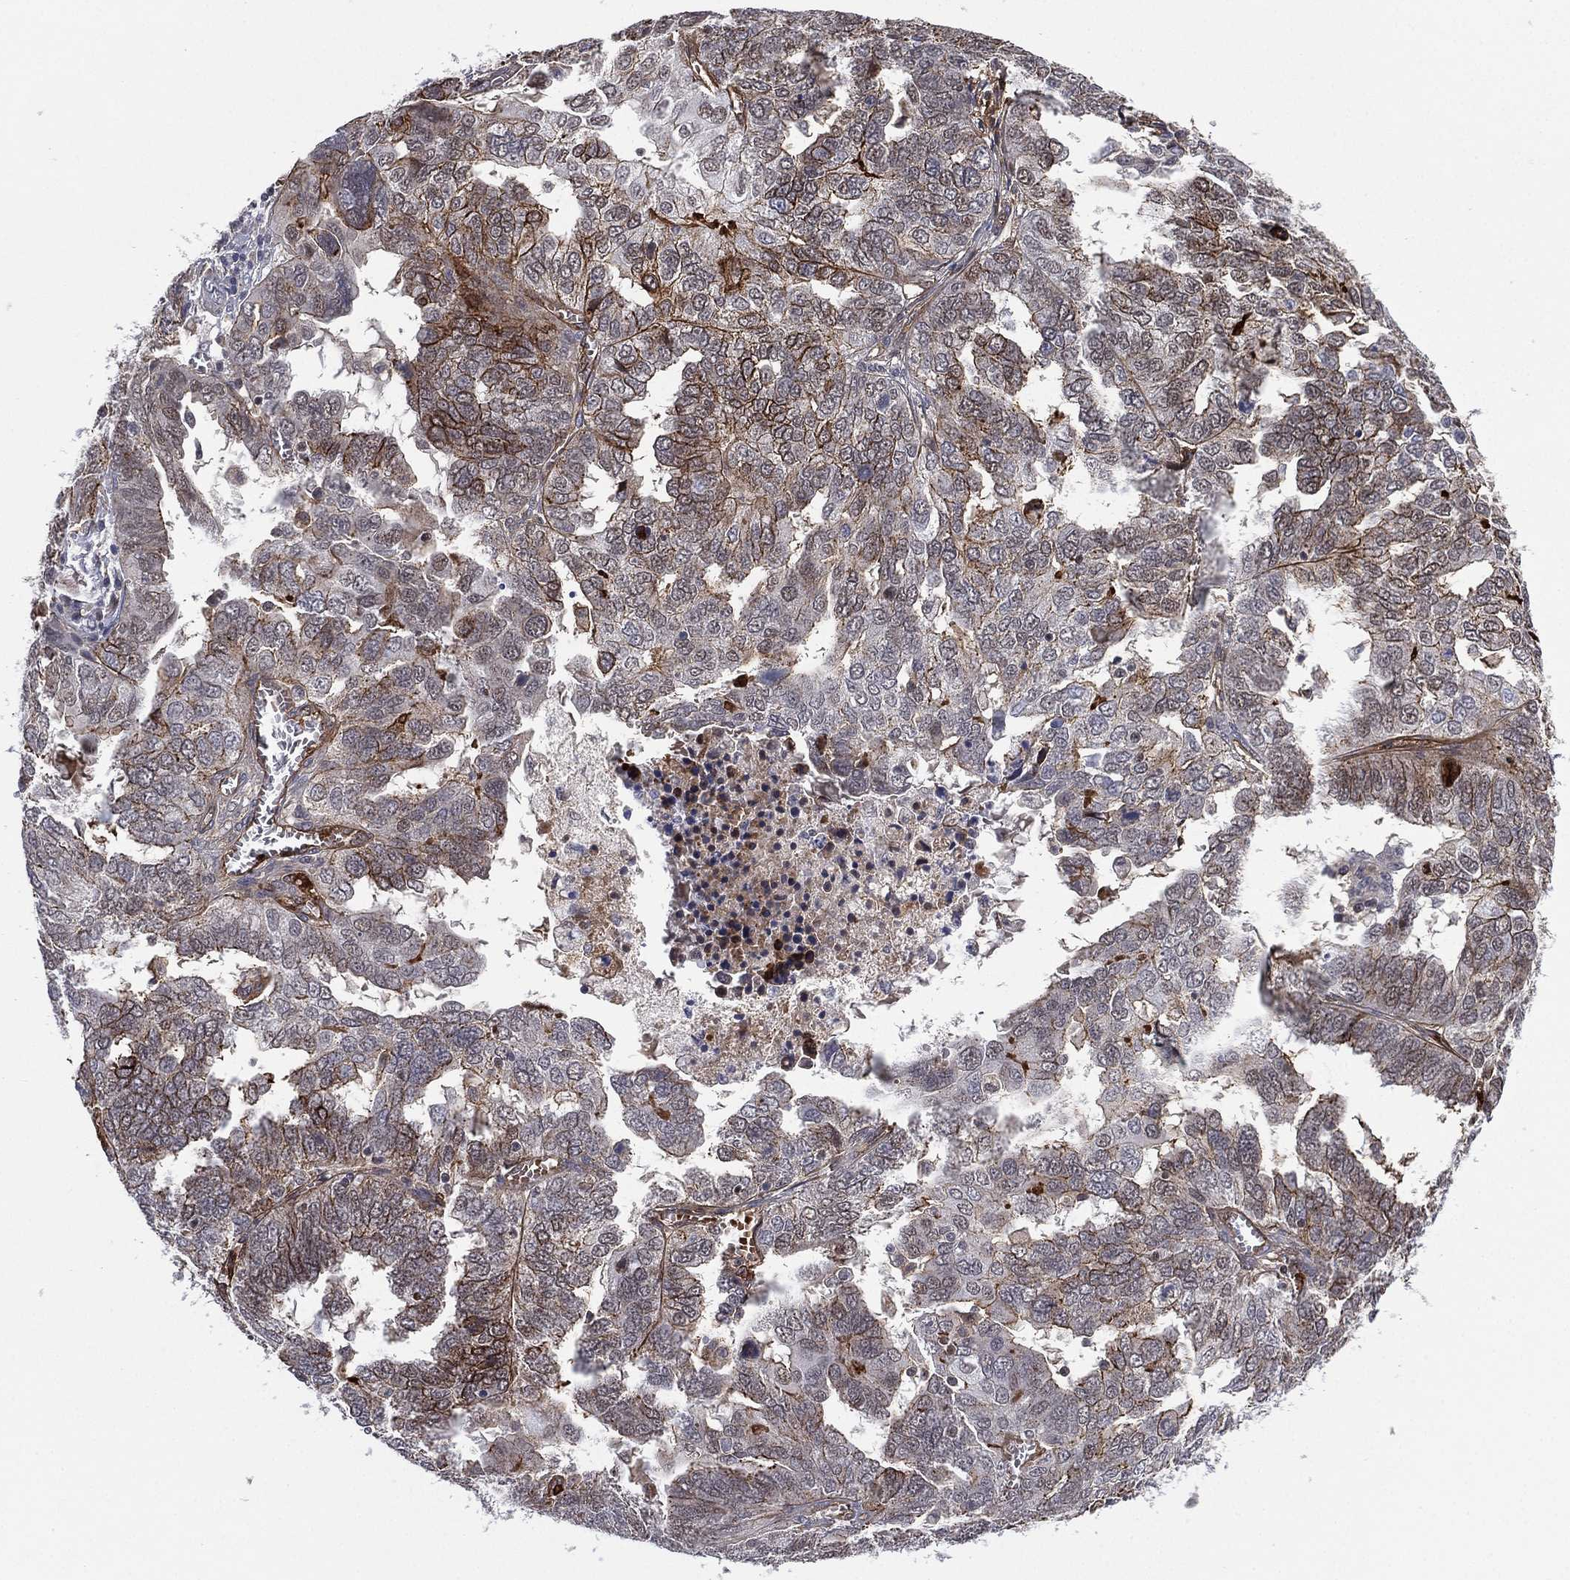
{"staining": {"intensity": "moderate", "quantity": "<25%", "location": "cytoplasmic/membranous,nuclear"}, "tissue": "ovarian cancer", "cell_type": "Tumor cells", "image_type": "cancer", "snomed": [{"axis": "morphology", "description": "Carcinoma, endometroid"}, {"axis": "topography", "description": "Soft tissue"}, {"axis": "topography", "description": "Ovary"}], "caption": "Ovarian endometroid carcinoma tissue exhibits moderate cytoplasmic/membranous and nuclear expression in about <25% of tumor cells, visualized by immunohistochemistry.", "gene": "GSE1", "patient": {"sex": "female", "age": 52}}